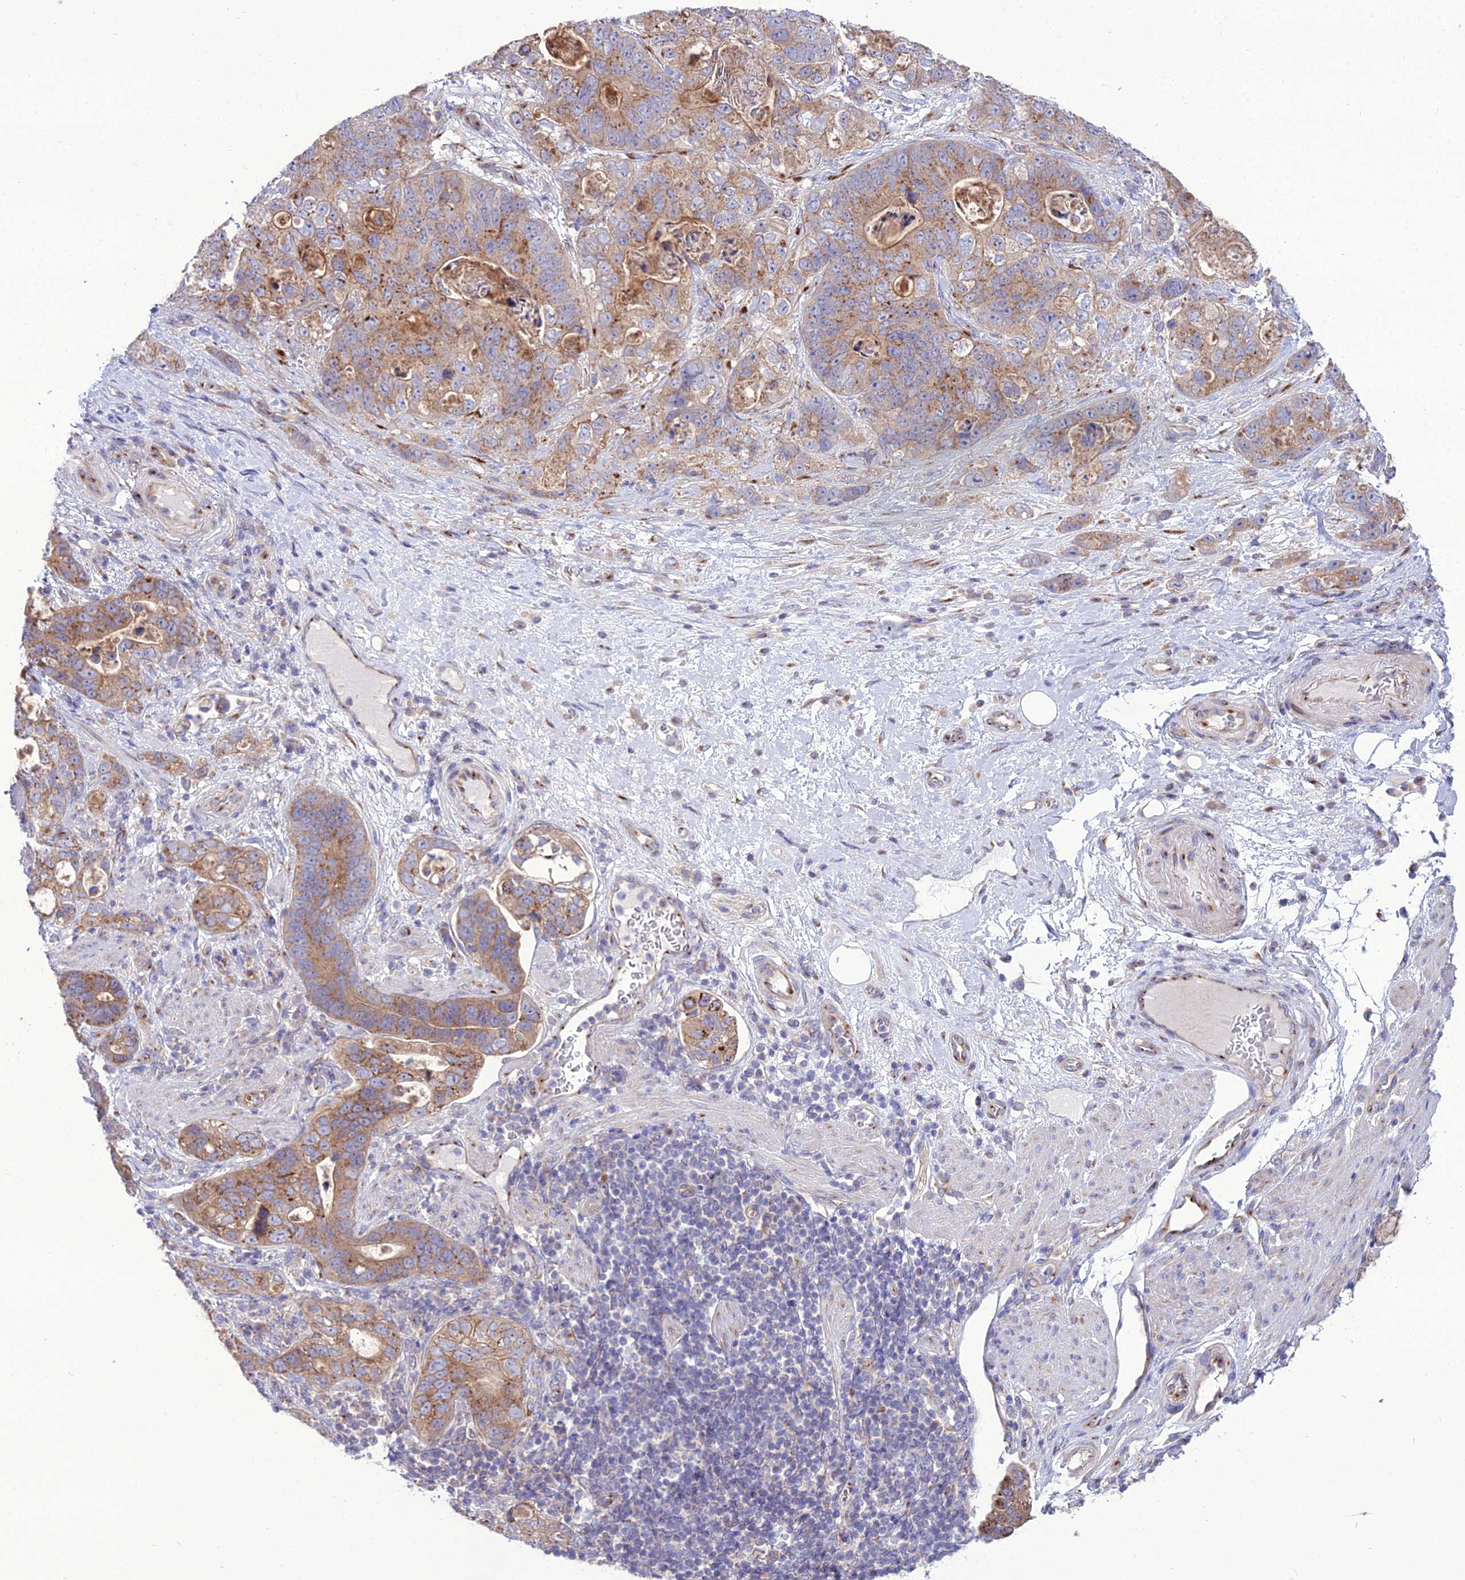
{"staining": {"intensity": "moderate", "quantity": ">75%", "location": "cytoplasmic/membranous"}, "tissue": "stomach cancer", "cell_type": "Tumor cells", "image_type": "cancer", "snomed": [{"axis": "morphology", "description": "Normal tissue, NOS"}, {"axis": "morphology", "description": "Adenocarcinoma, NOS"}, {"axis": "topography", "description": "Stomach"}], "caption": "Immunohistochemistry micrograph of human adenocarcinoma (stomach) stained for a protein (brown), which exhibits medium levels of moderate cytoplasmic/membranous positivity in approximately >75% of tumor cells.", "gene": "SPRYD7", "patient": {"sex": "female", "age": 89}}